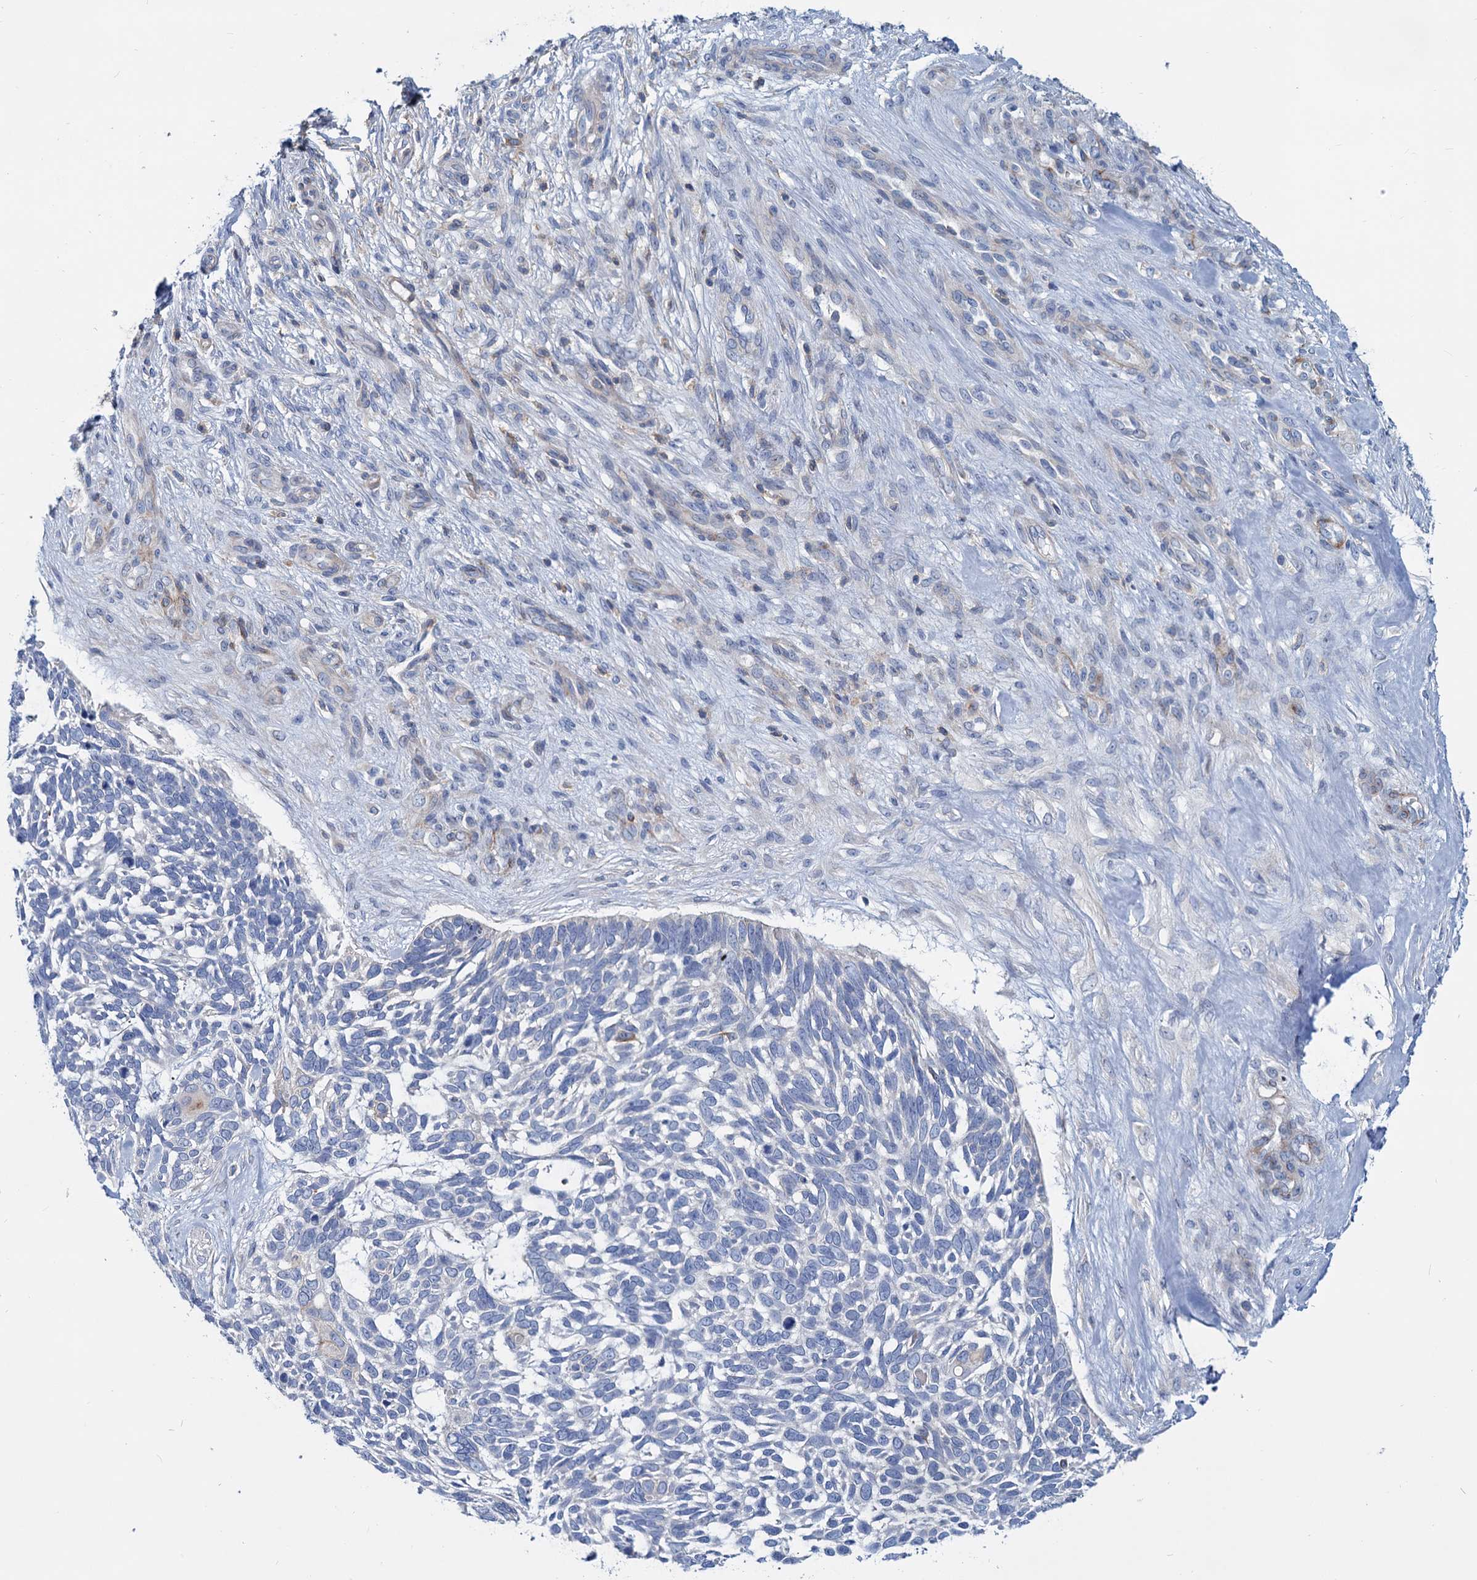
{"staining": {"intensity": "negative", "quantity": "none", "location": "none"}, "tissue": "skin cancer", "cell_type": "Tumor cells", "image_type": "cancer", "snomed": [{"axis": "morphology", "description": "Basal cell carcinoma"}, {"axis": "topography", "description": "Skin"}], "caption": "Human skin cancer (basal cell carcinoma) stained for a protein using IHC displays no staining in tumor cells.", "gene": "LRCH4", "patient": {"sex": "male", "age": 88}}